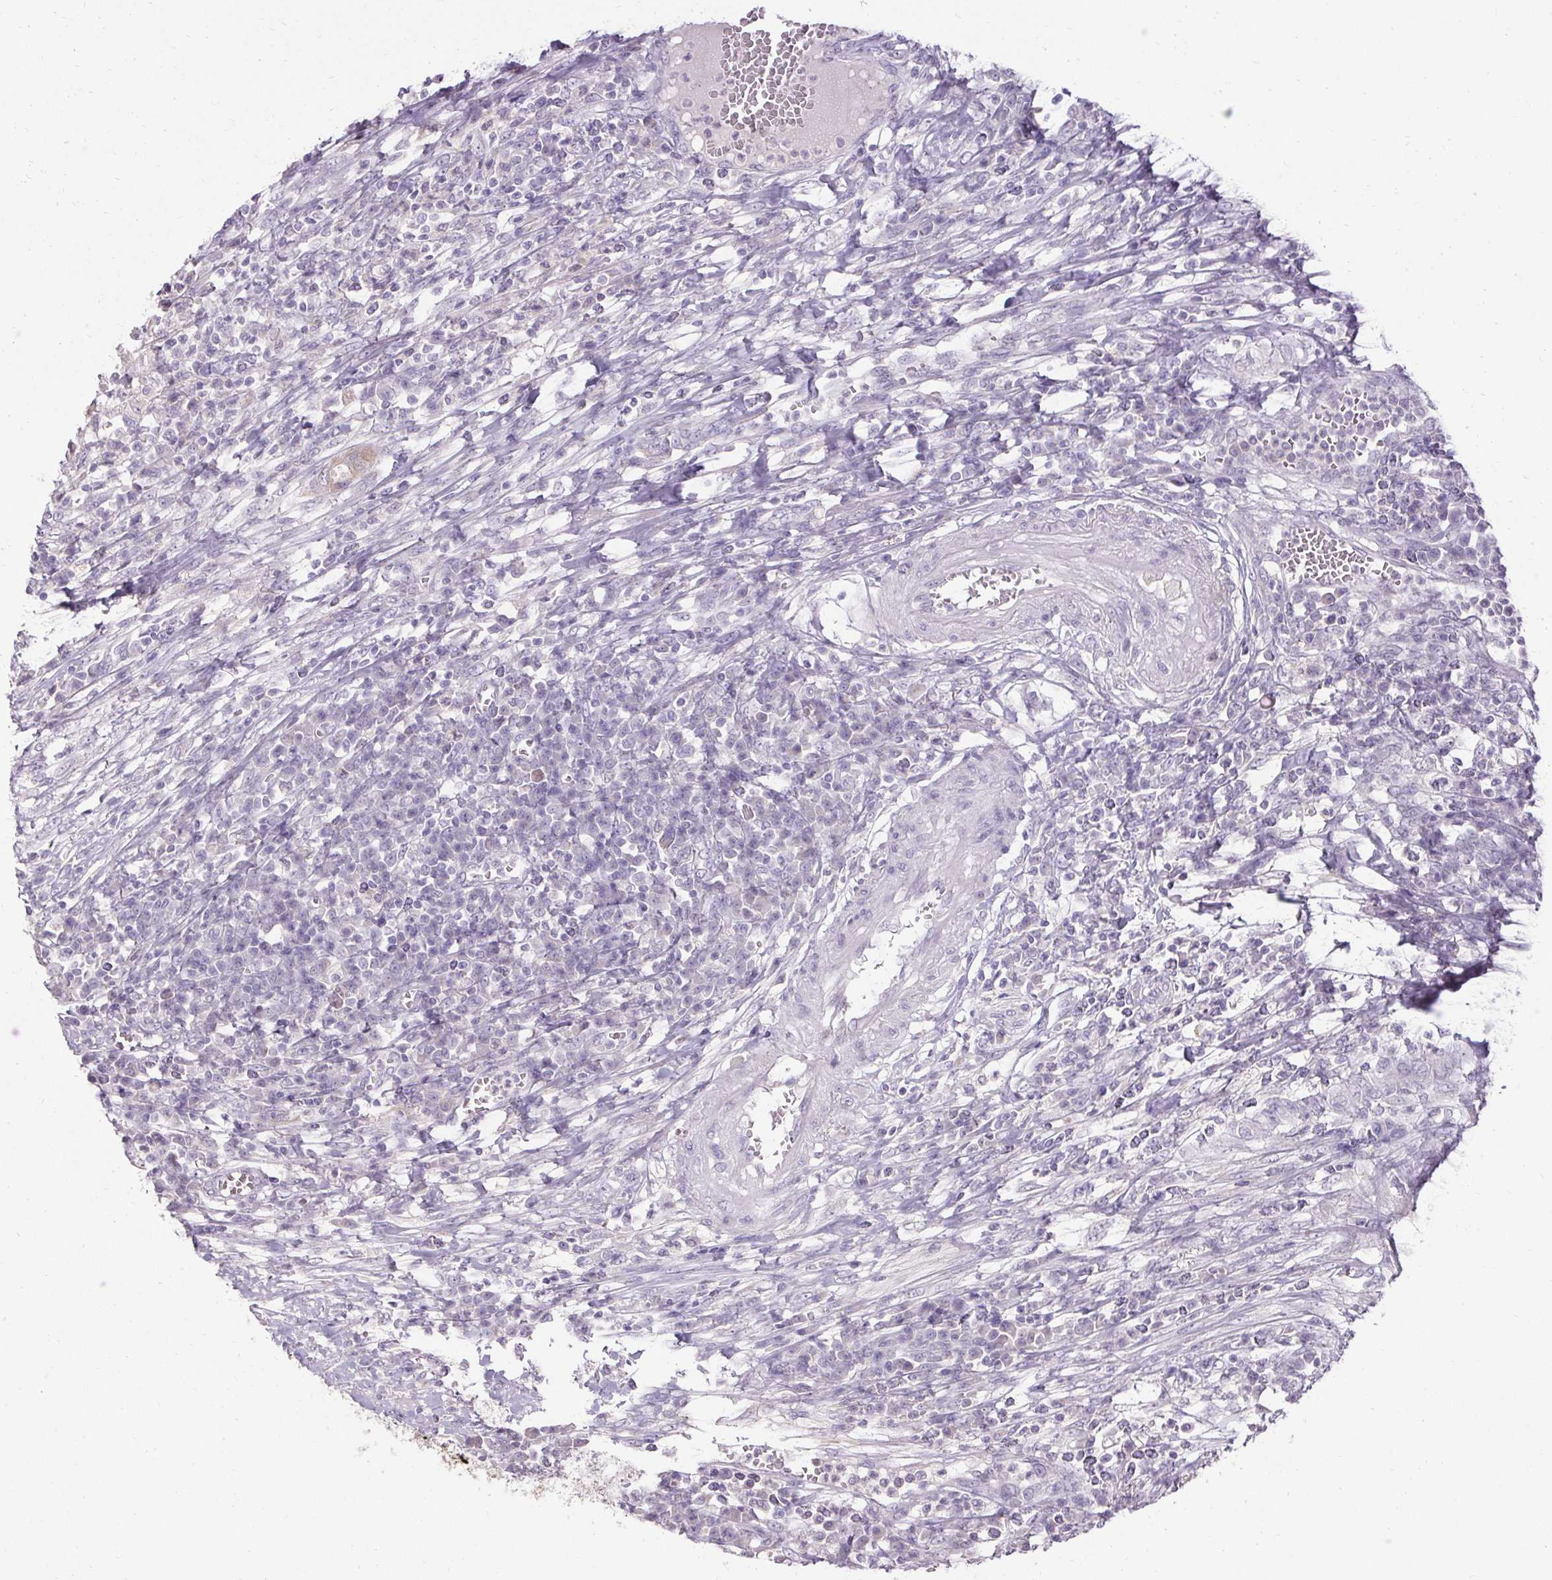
{"staining": {"intensity": "negative", "quantity": "none", "location": "none"}, "tissue": "colorectal cancer", "cell_type": "Tumor cells", "image_type": "cancer", "snomed": [{"axis": "morphology", "description": "Adenocarcinoma, NOS"}, {"axis": "topography", "description": "Colon"}], "caption": "Immunohistochemistry (IHC) of human colorectal adenocarcinoma demonstrates no positivity in tumor cells.", "gene": "HSD17B3", "patient": {"sex": "male", "age": 65}}